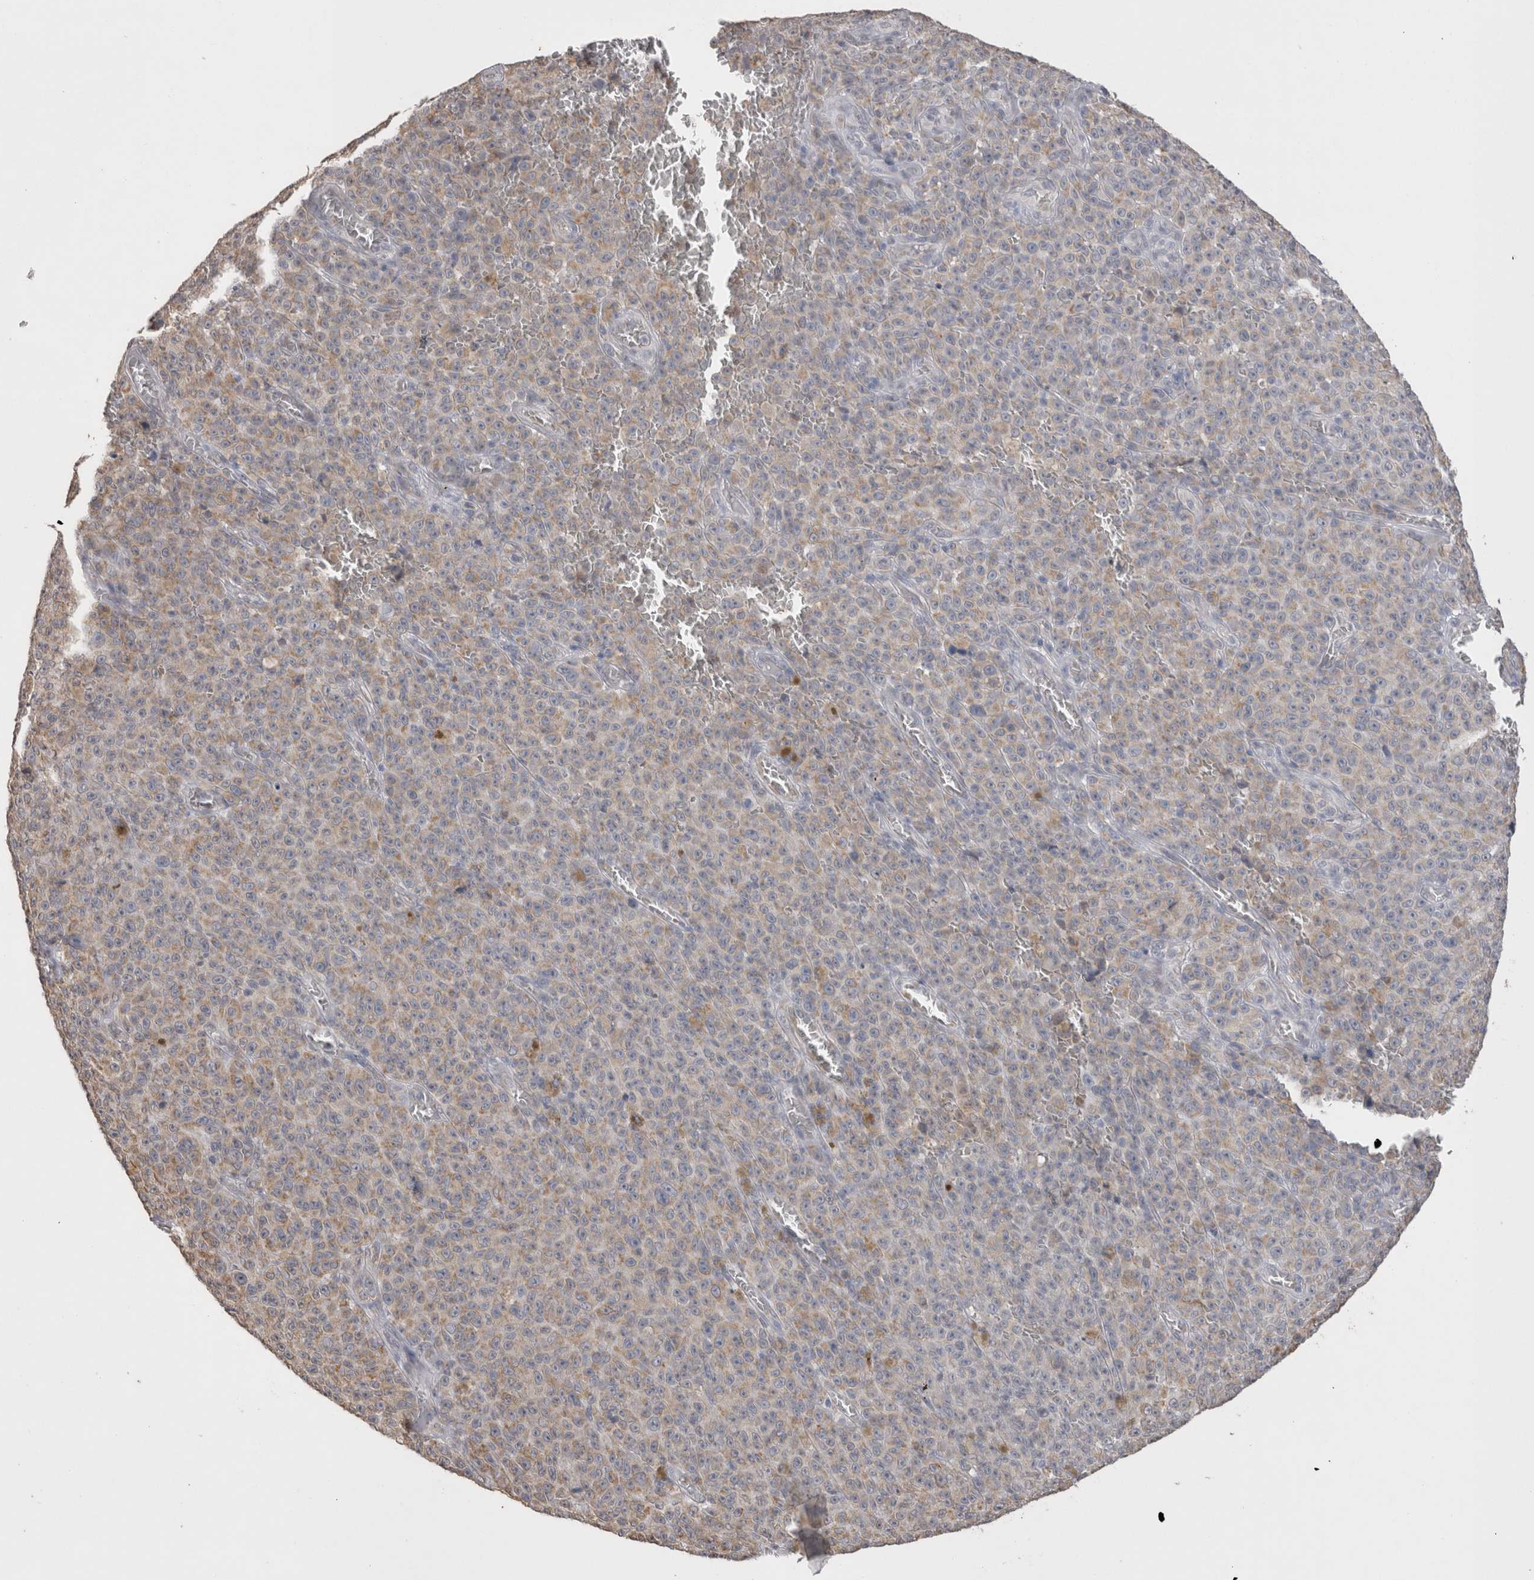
{"staining": {"intensity": "negative", "quantity": "none", "location": "none"}, "tissue": "melanoma", "cell_type": "Tumor cells", "image_type": "cancer", "snomed": [{"axis": "morphology", "description": "Malignant melanoma, NOS"}, {"axis": "topography", "description": "Skin"}], "caption": "Immunohistochemistry (IHC) of malignant melanoma reveals no expression in tumor cells.", "gene": "NOMO1", "patient": {"sex": "female", "age": 82}}